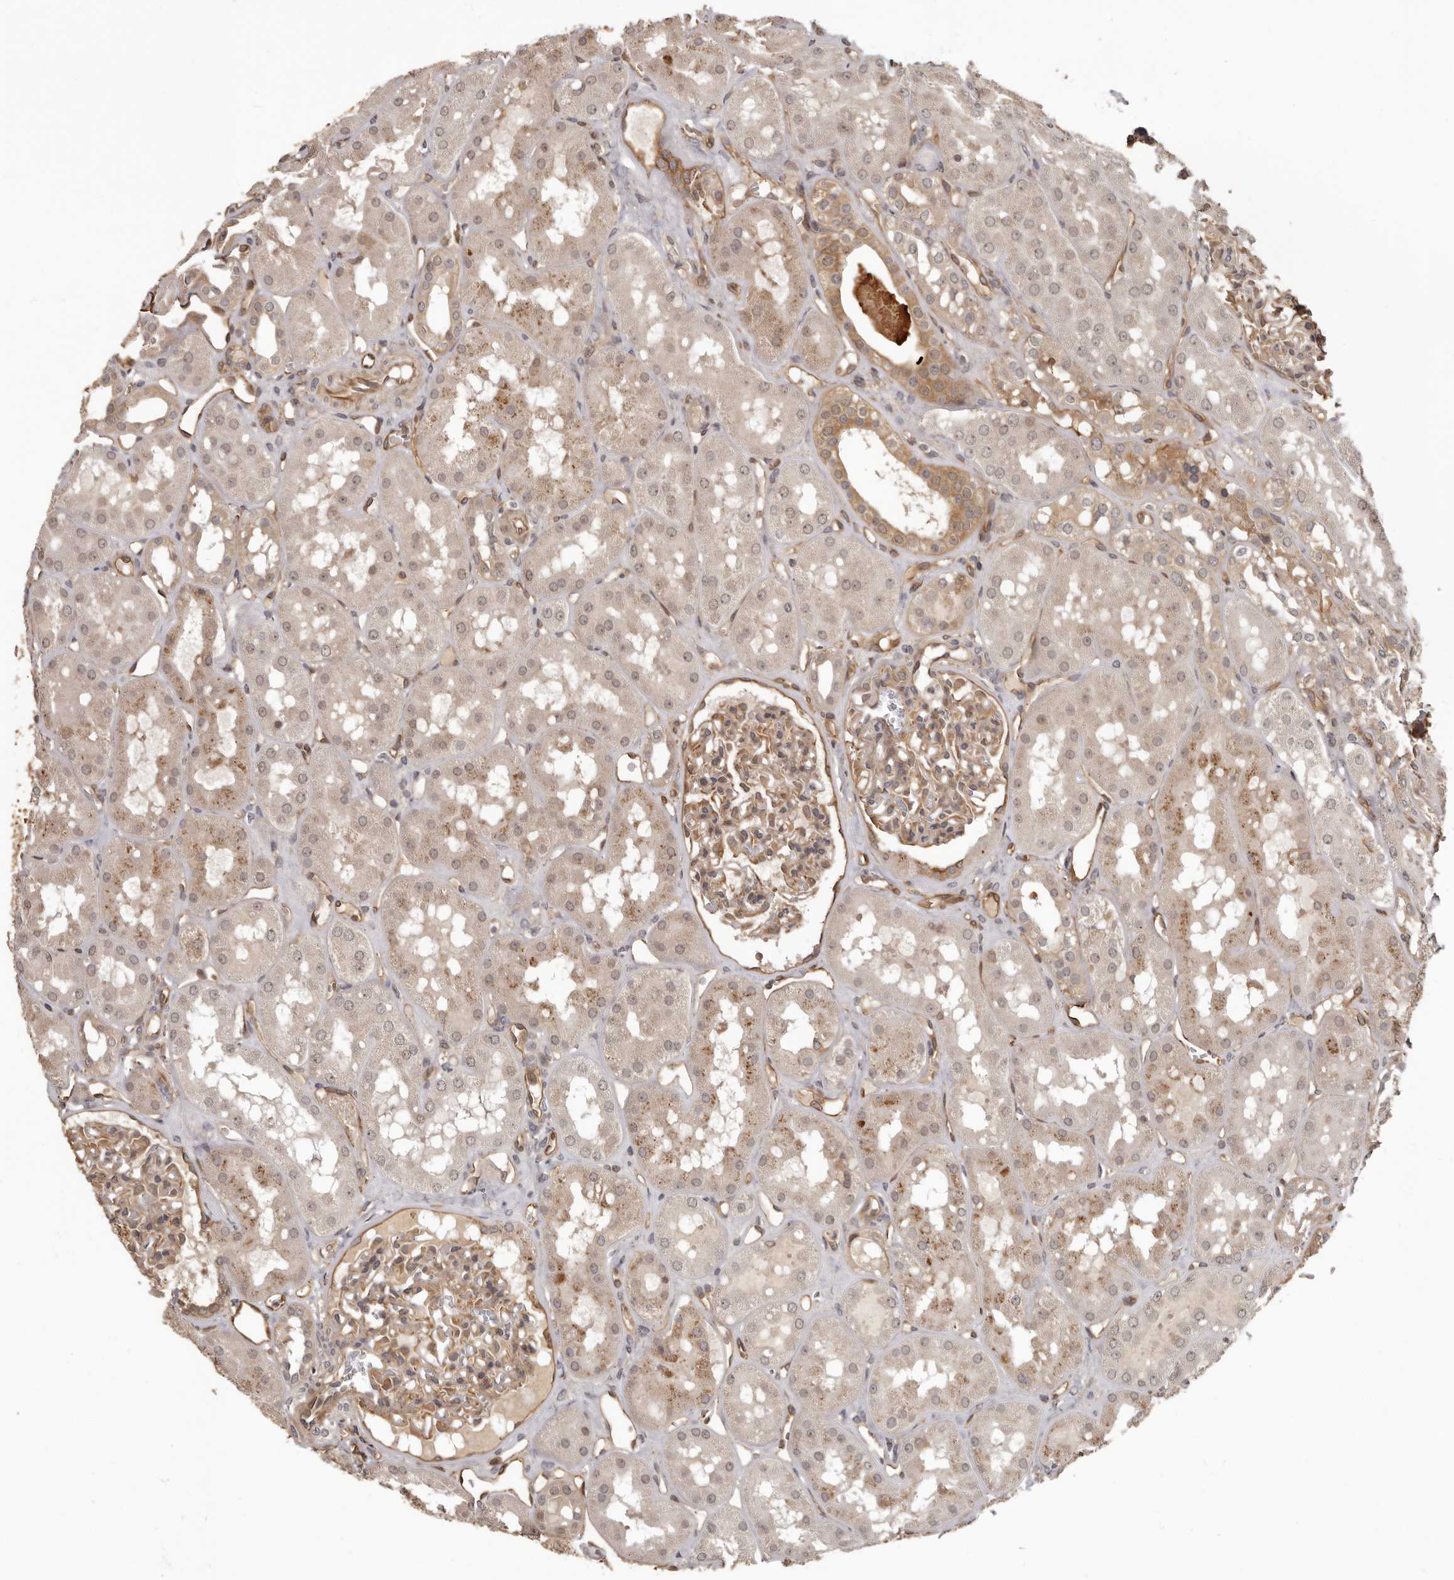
{"staining": {"intensity": "moderate", "quantity": ">75%", "location": "cytoplasmic/membranous"}, "tissue": "kidney", "cell_type": "Cells in glomeruli", "image_type": "normal", "snomed": [{"axis": "morphology", "description": "Normal tissue, NOS"}, {"axis": "topography", "description": "Kidney"}], "caption": "IHC histopathology image of normal kidney: kidney stained using IHC reveals medium levels of moderate protein expression localized specifically in the cytoplasmic/membranous of cells in glomeruli, appearing as a cytoplasmic/membranous brown color.", "gene": "SLITRK6", "patient": {"sex": "male", "age": 16}}